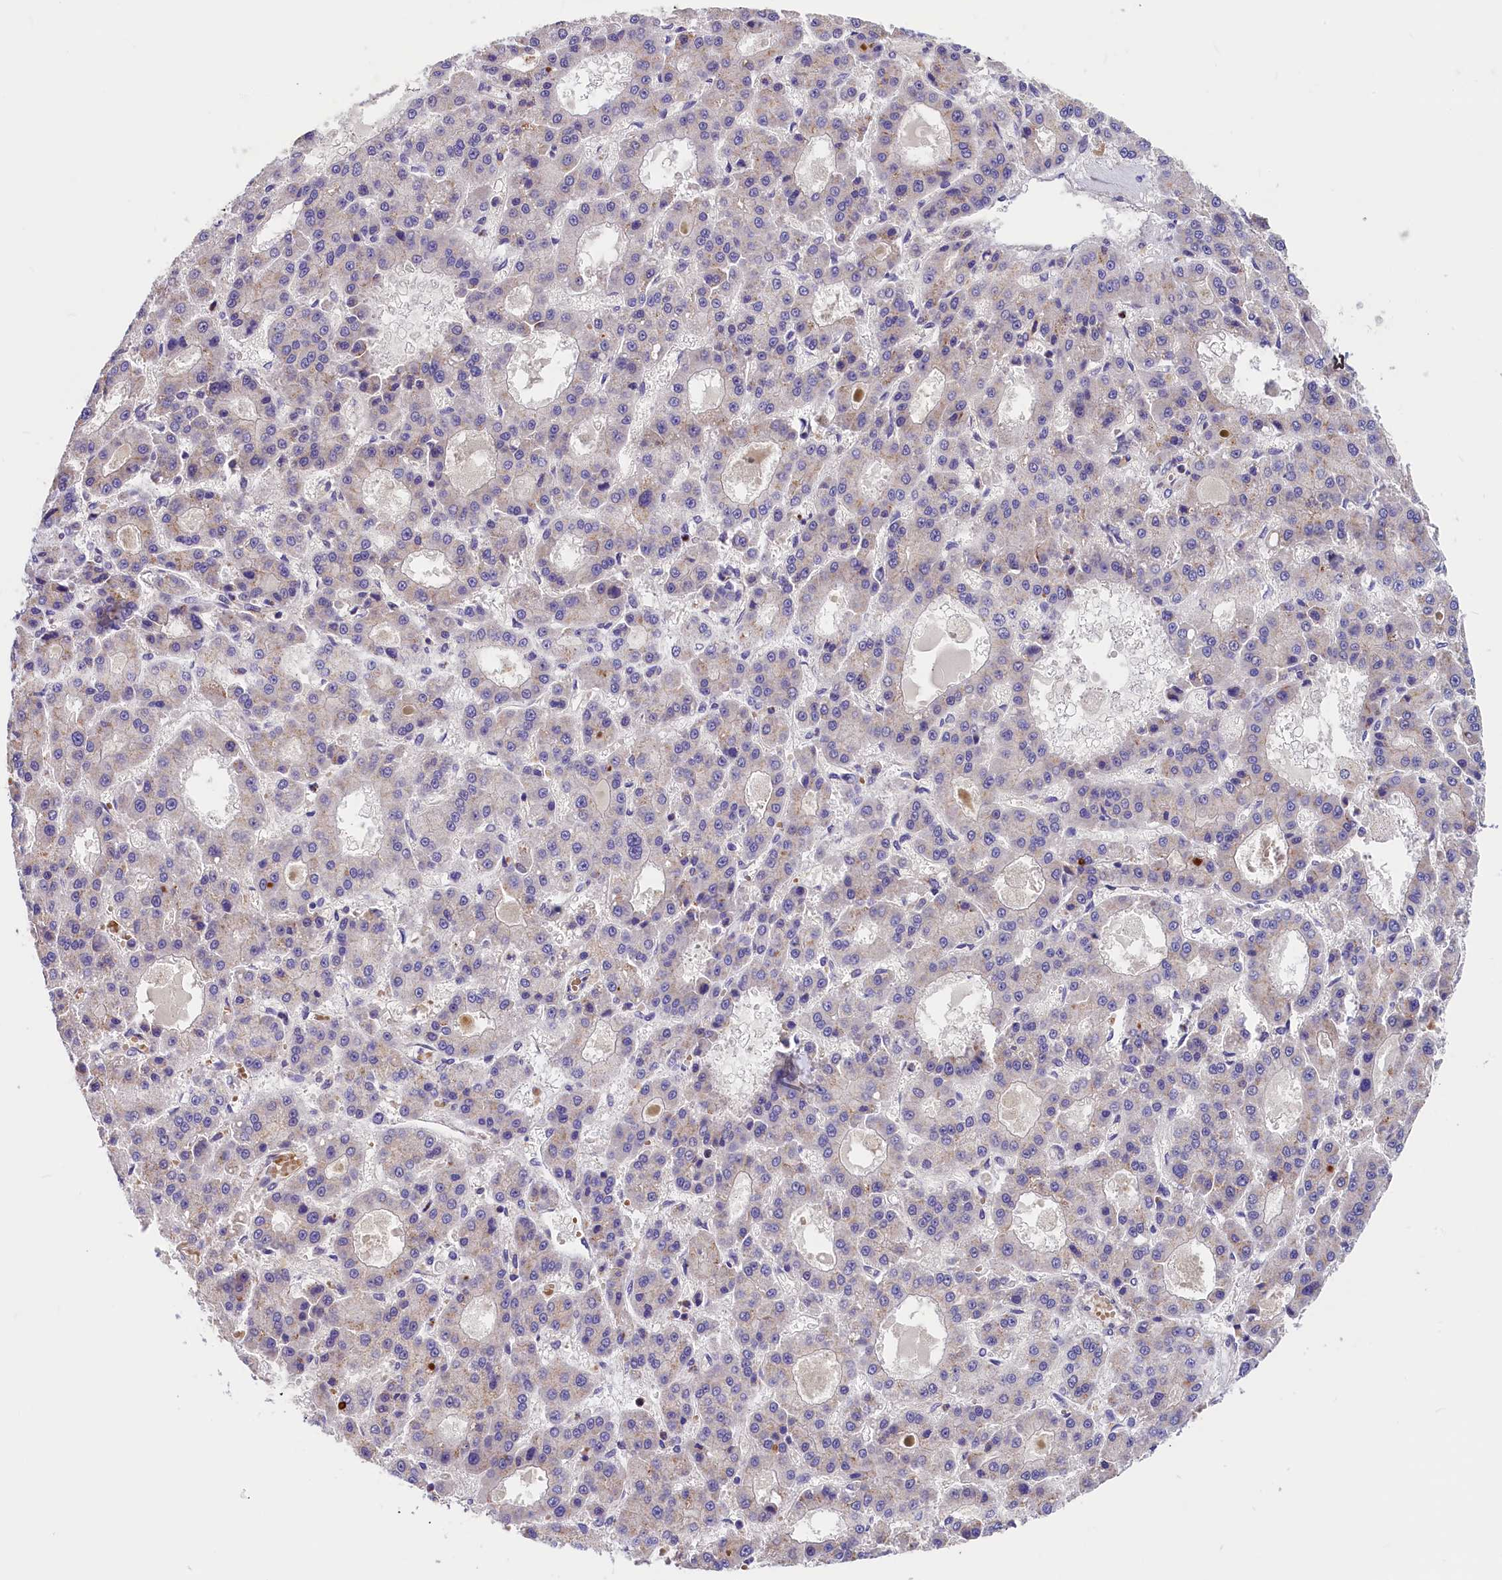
{"staining": {"intensity": "negative", "quantity": "none", "location": "none"}, "tissue": "liver cancer", "cell_type": "Tumor cells", "image_type": "cancer", "snomed": [{"axis": "morphology", "description": "Carcinoma, Hepatocellular, NOS"}, {"axis": "topography", "description": "Liver"}], "caption": "There is no significant expression in tumor cells of liver hepatocellular carcinoma.", "gene": "MED20", "patient": {"sex": "male", "age": 70}}